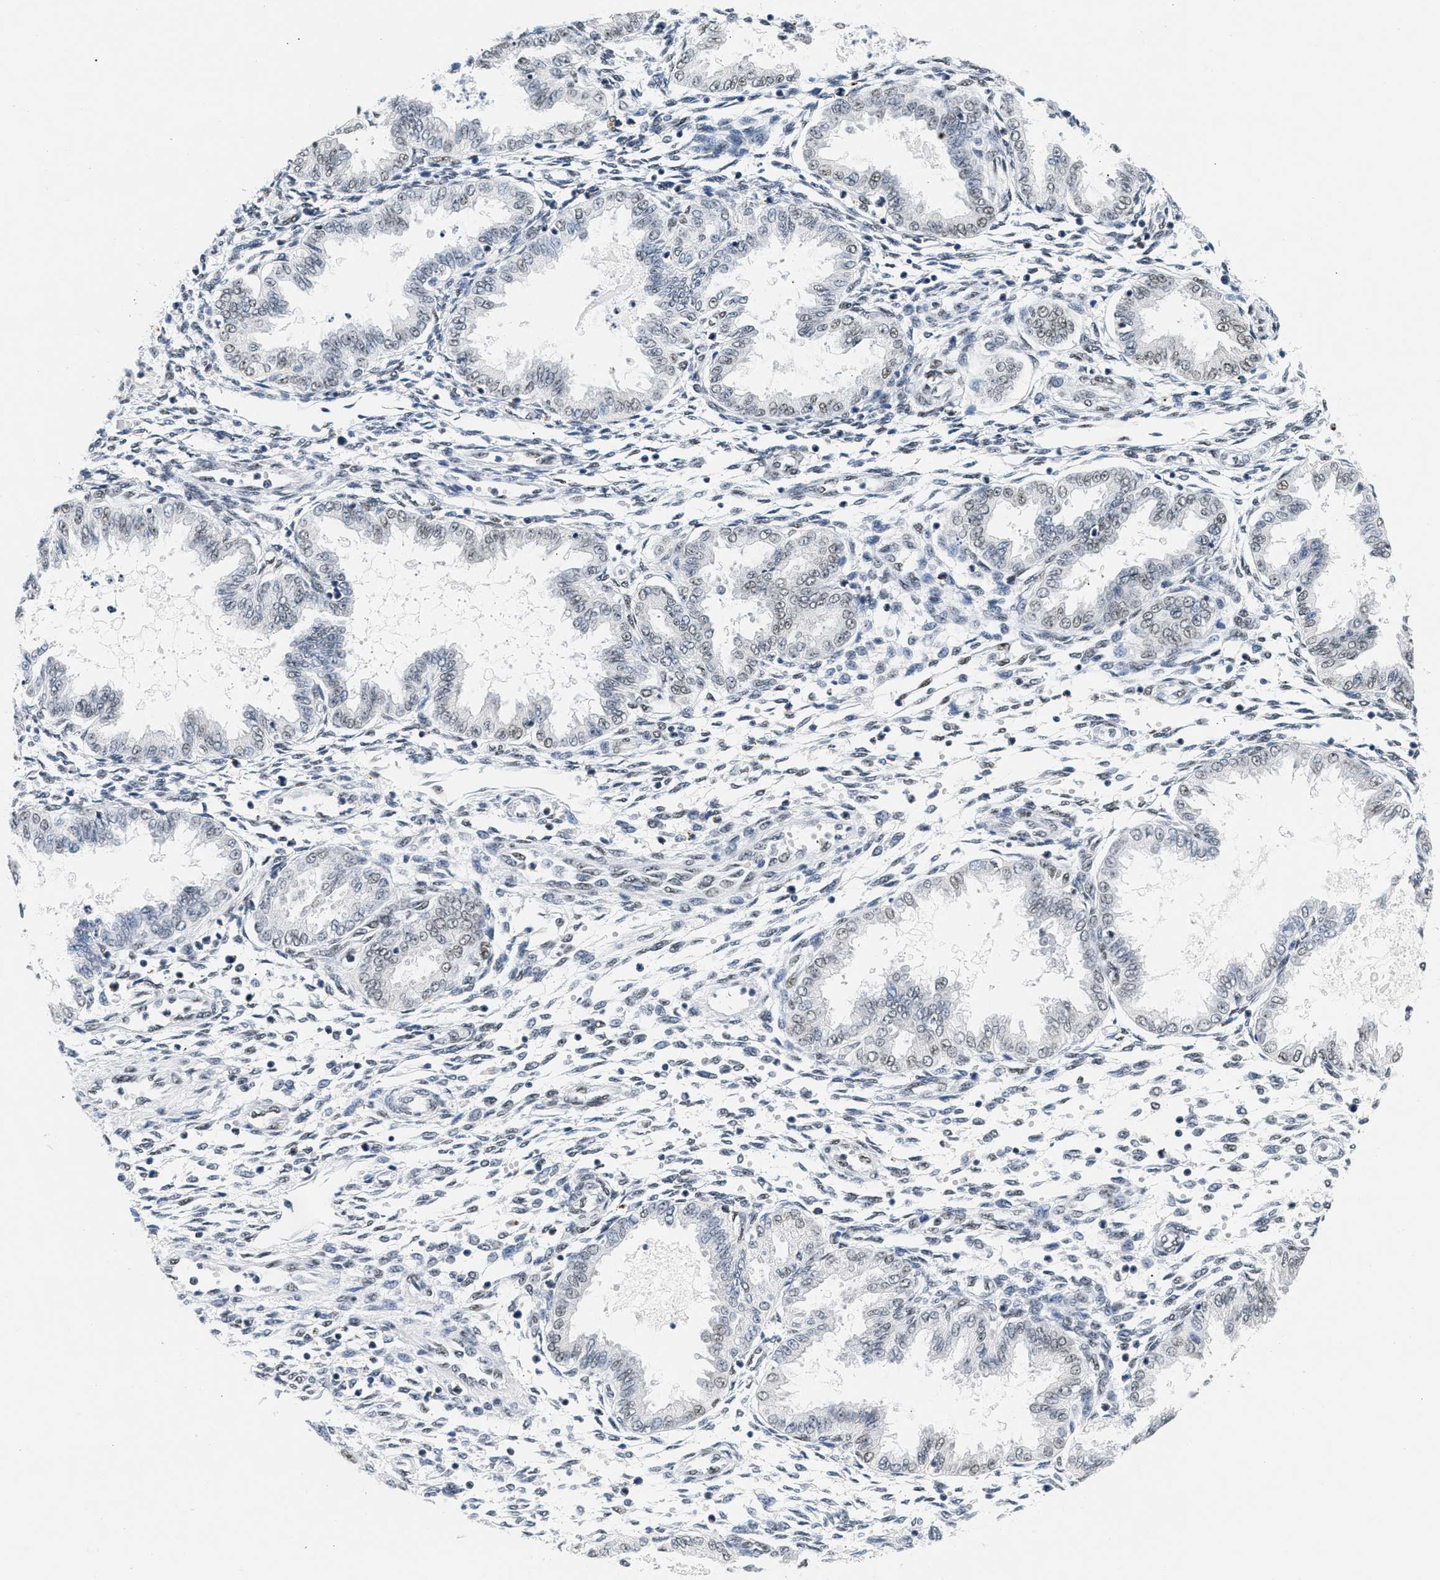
{"staining": {"intensity": "weak", "quantity": "<25%", "location": "nuclear"}, "tissue": "endometrium", "cell_type": "Cells in endometrial stroma", "image_type": "normal", "snomed": [{"axis": "morphology", "description": "Normal tissue, NOS"}, {"axis": "topography", "description": "Endometrium"}], "caption": "The histopathology image reveals no staining of cells in endometrial stroma in benign endometrium.", "gene": "ATF2", "patient": {"sex": "female", "age": 33}}